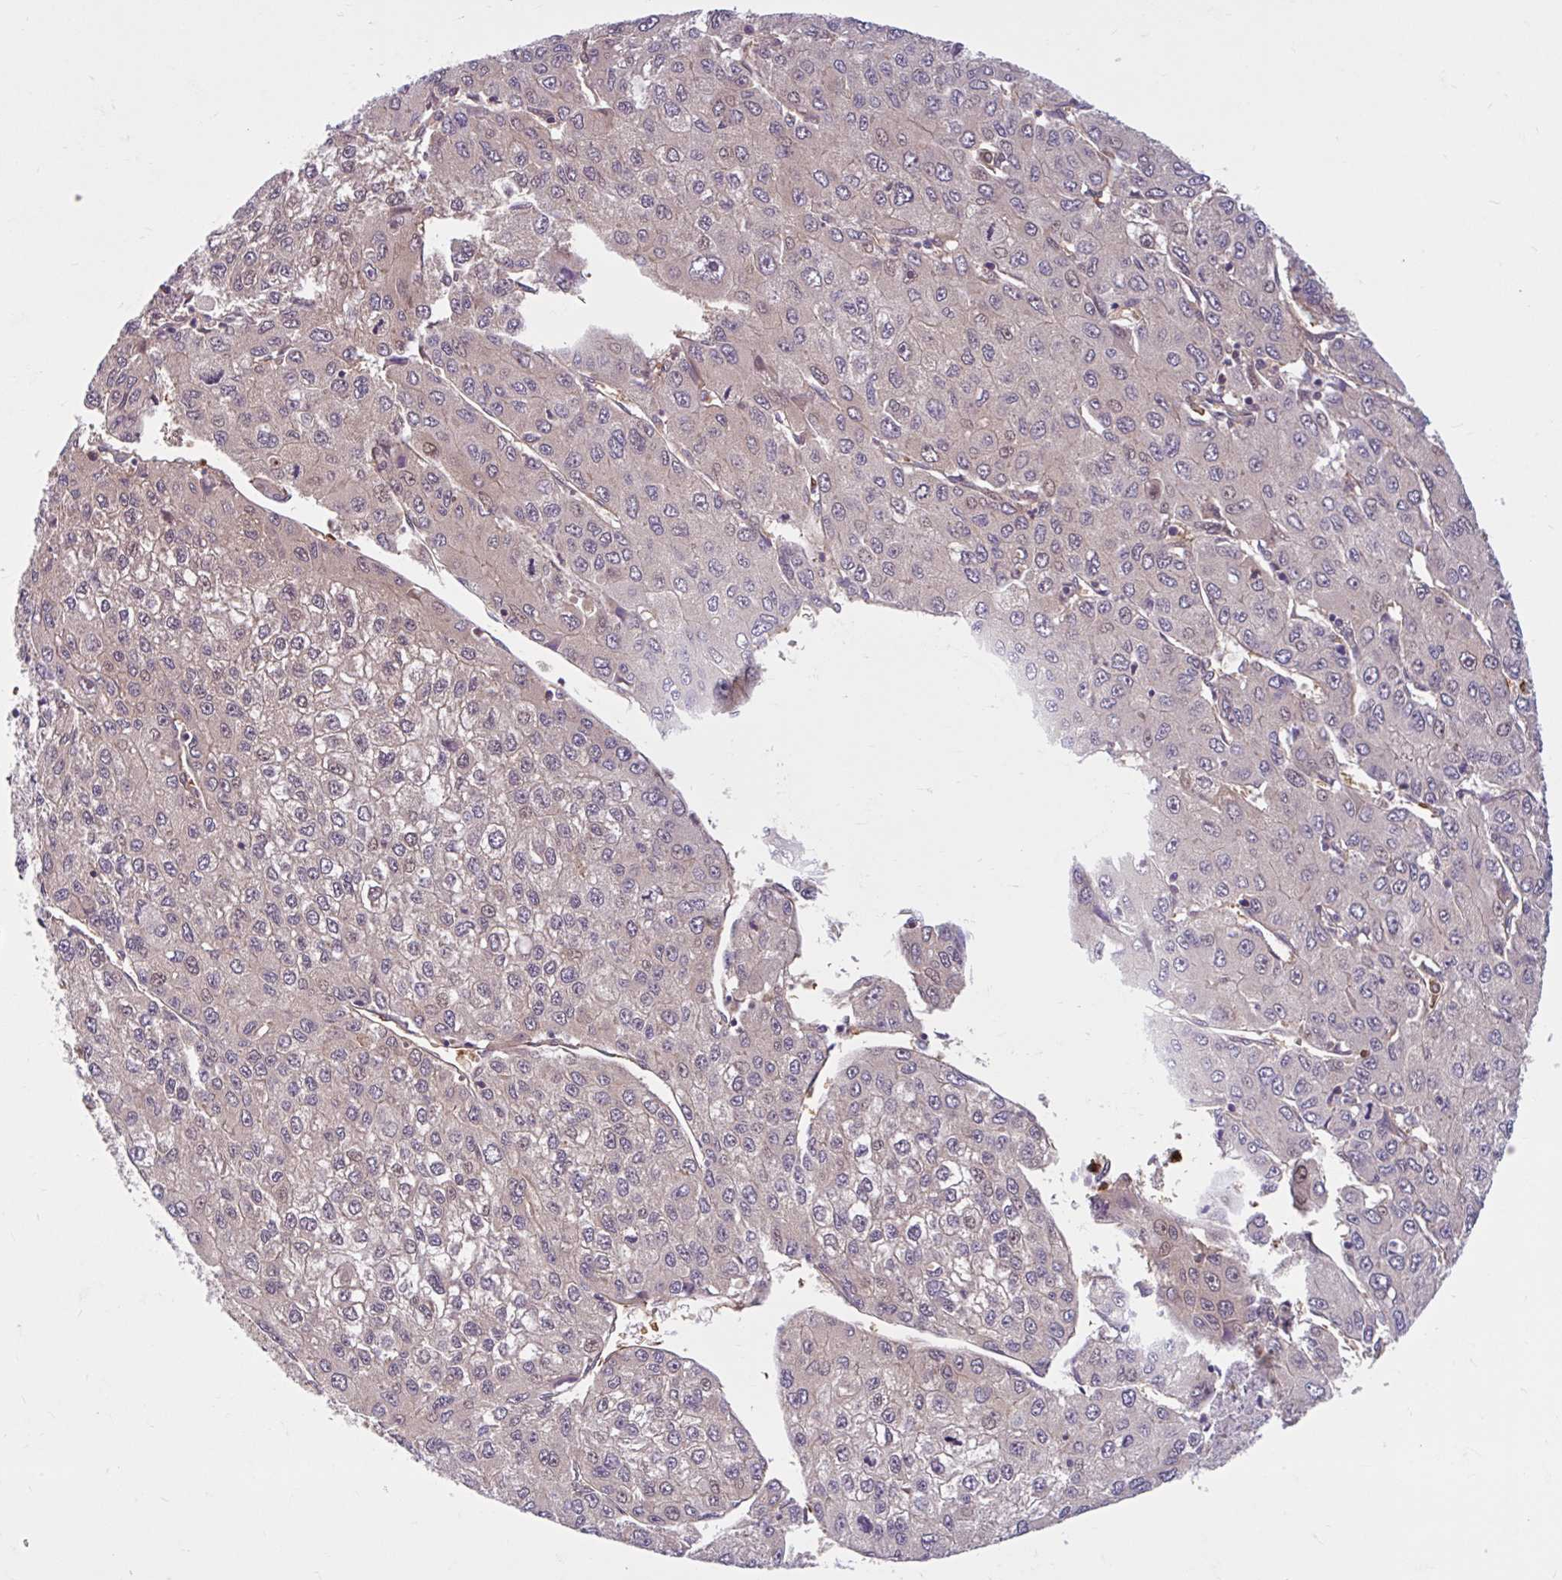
{"staining": {"intensity": "negative", "quantity": "none", "location": "none"}, "tissue": "liver cancer", "cell_type": "Tumor cells", "image_type": "cancer", "snomed": [{"axis": "morphology", "description": "Carcinoma, Hepatocellular, NOS"}, {"axis": "topography", "description": "Liver"}], "caption": "Protein analysis of liver hepatocellular carcinoma shows no significant positivity in tumor cells.", "gene": "HMBS", "patient": {"sex": "female", "age": 66}}